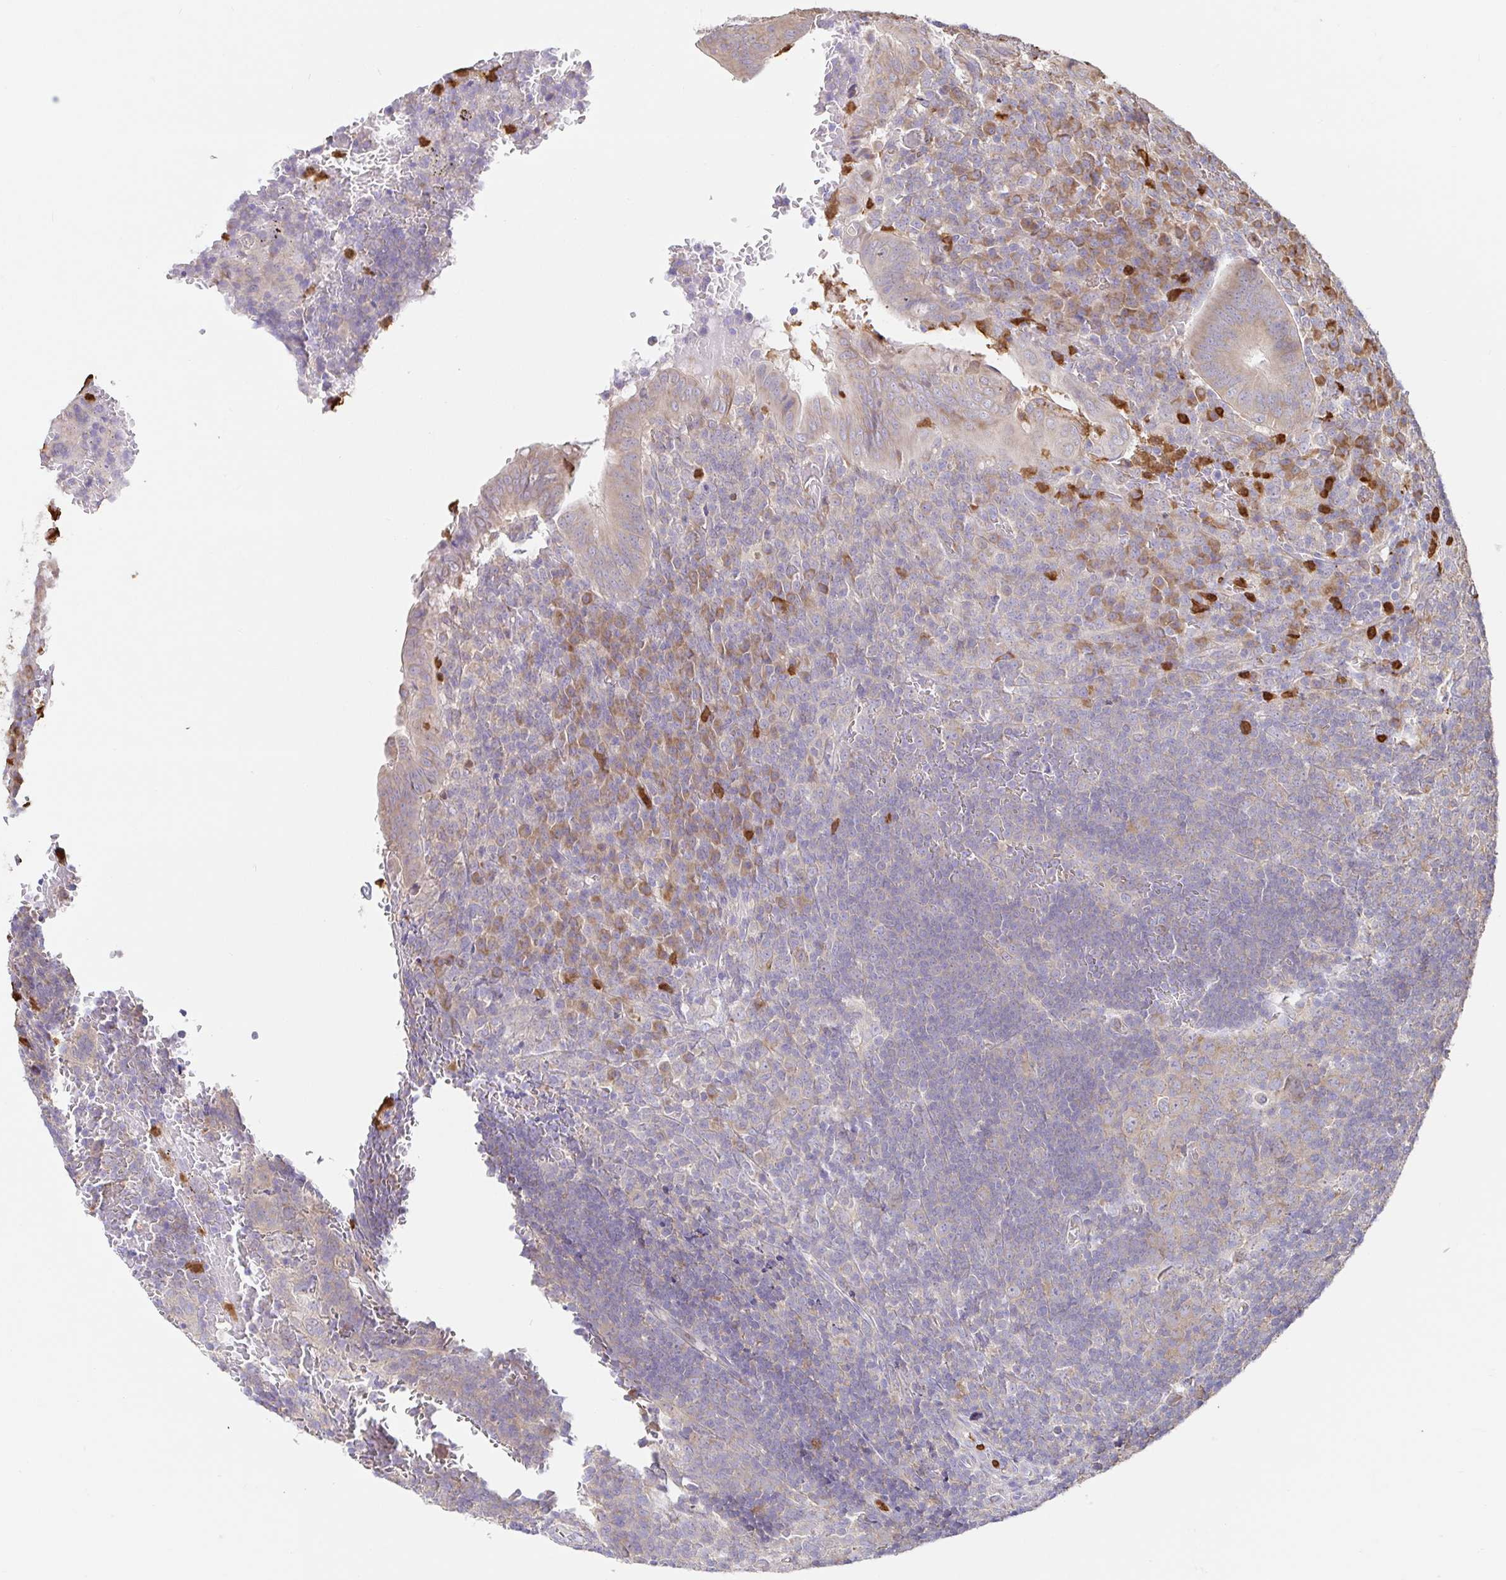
{"staining": {"intensity": "weak", "quantity": "25%-75%", "location": "cytoplasmic/membranous"}, "tissue": "appendix", "cell_type": "Glandular cells", "image_type": "normal", "snomed": [{"axis": "morphology", "description": "Normal tissue, NOS"}, {"axis": "topography", "description": "Appendix"}], "caption": "IHC photomicrograph of unremarkable human appendix stained for a protein (brown), which shows low levels of weak cytoplasmic/membranous positivity in approximately 25%-75% of glandular cells.", "gene": "PDPK1", "patient": {"sex": "male", "age": 18}}